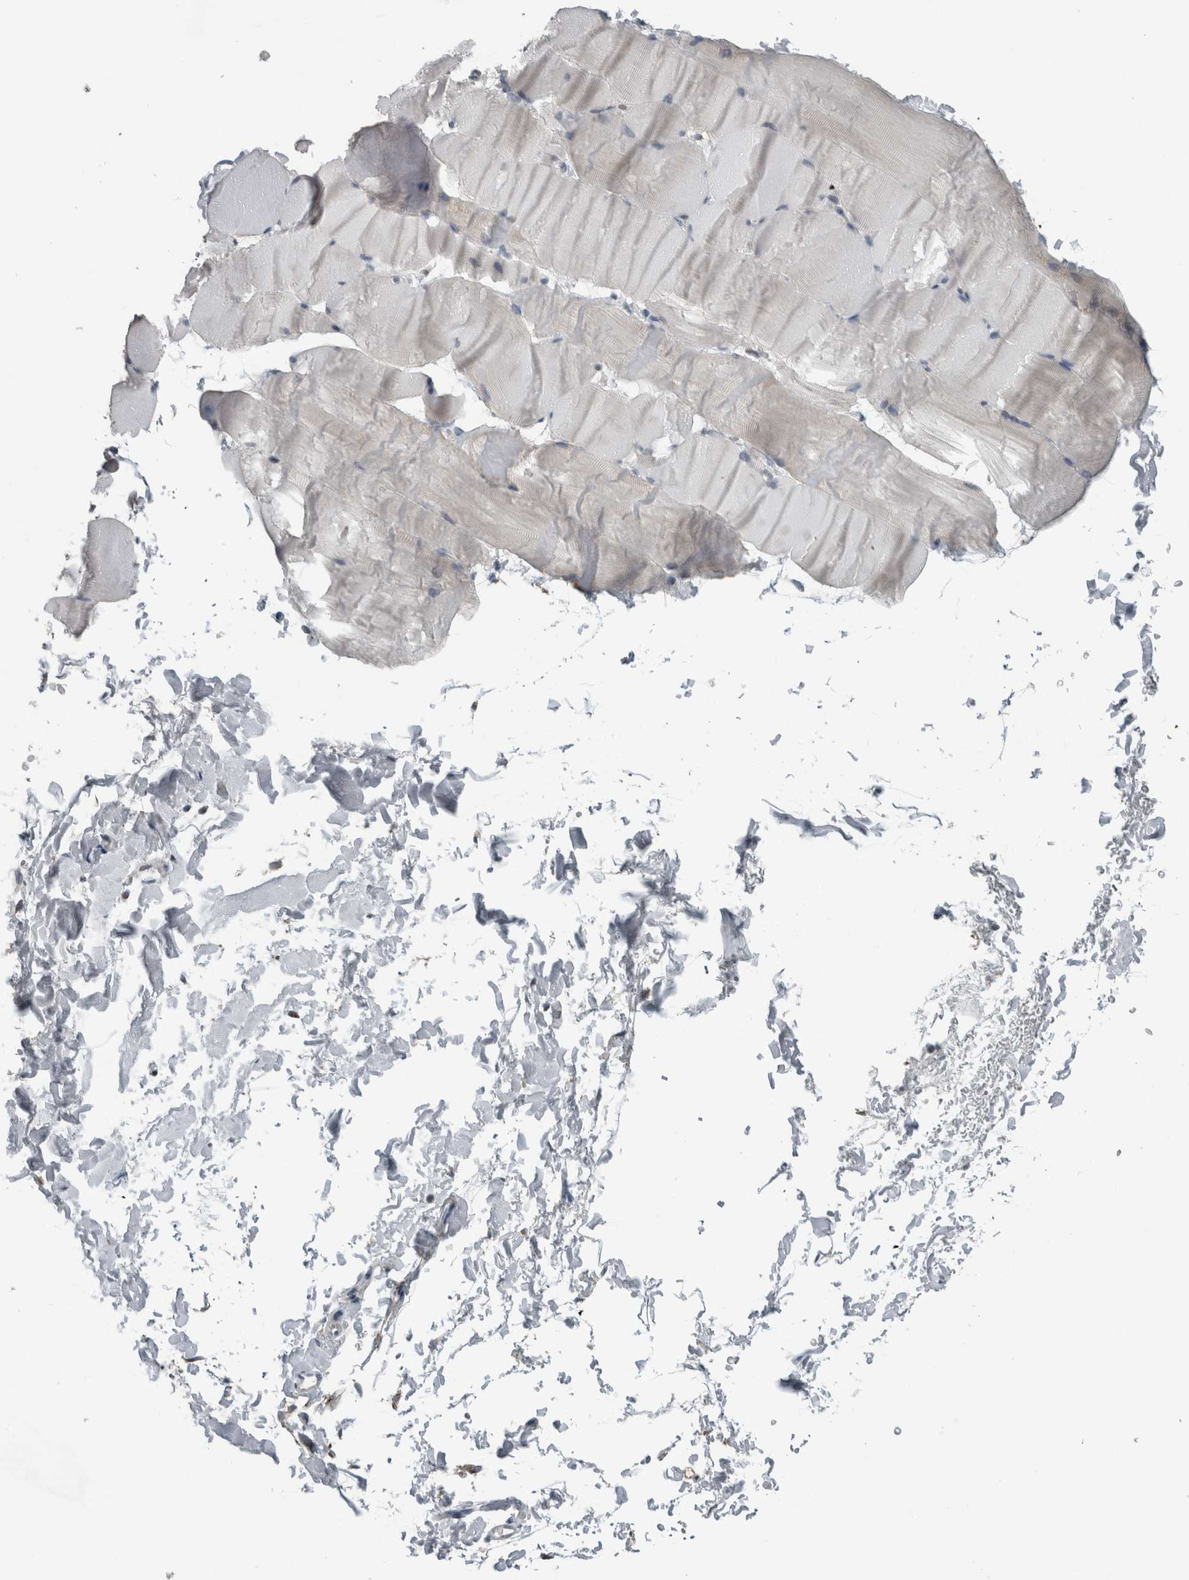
{"staining": {"intensity": "negative", "quantity": "none", "location": "none"}, "tissue": "skeletal muscle", "cell_type": "Myocytes", "image_type": "normal", "snomed": [{"axis": "morphology", "description": "Normal tissue, NOS"}, {"axis": "topography", "description": "Skin"}, {"axis": "topography", "description": "Skeletal muscle"}], "caption": "IHC of unremarkable human skeletal muscle reveals no staining in myocytes. Nuclei are stained in blue.", "gene": "ACSF2", "patient": {"sex": "male", "age": 83}}